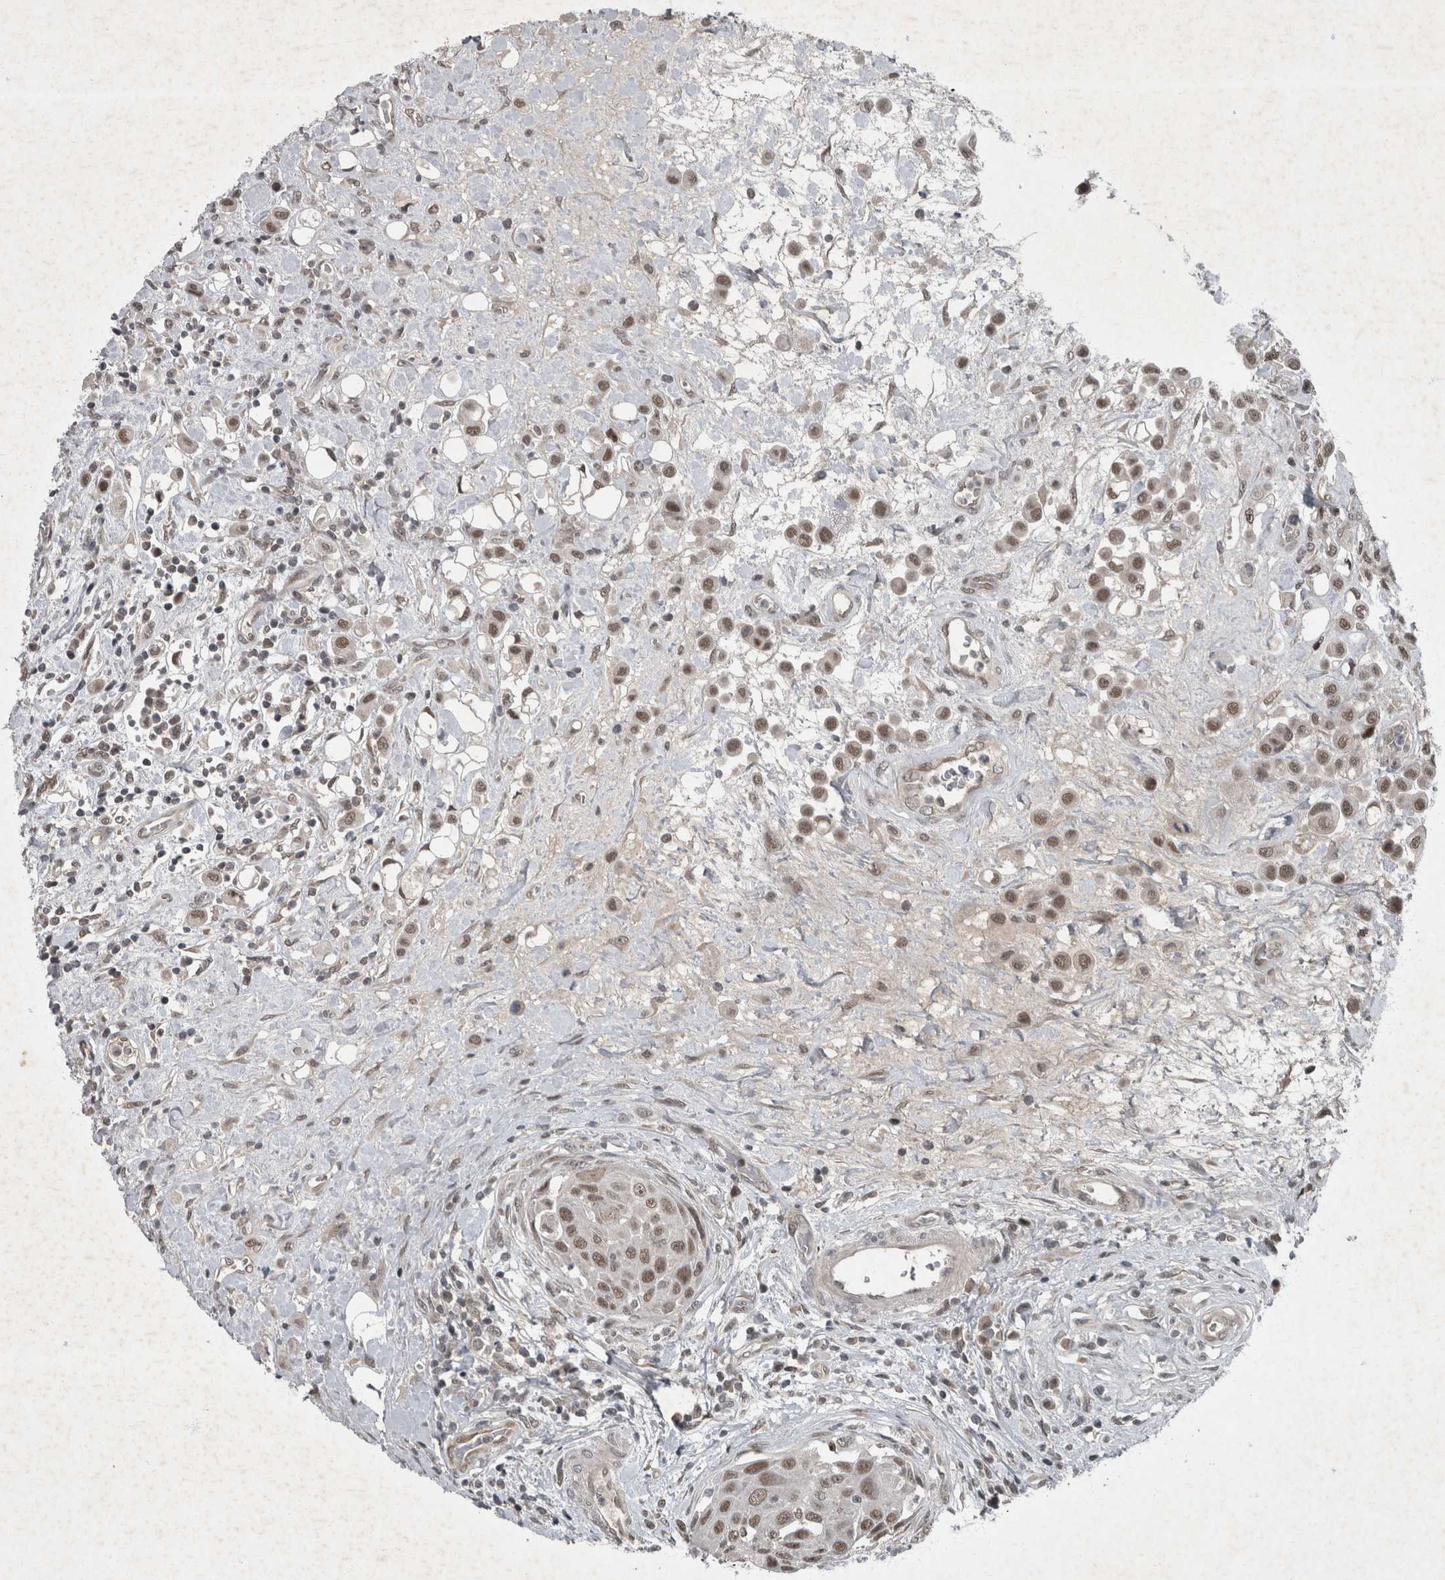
{"staining": {"intensity": "weak", "quantity": ">75%", "location": "nuclear"}, "tissue": "urothelial cancer", "cell_type": "Tumor cells", "image_type": "cancer", "snomed": [{"axis": "morphology", "description": "Urothelial carcinoma, High grade"}, {"axis": "topography", "description": "Urinary bladder"}], "caption": "High-grade urothelial carcinoma stained with a protein marker demonstrates weak staining in tumor cells.", "gene": "WDR33", "patient": {"sex": "male", "age": 50}}